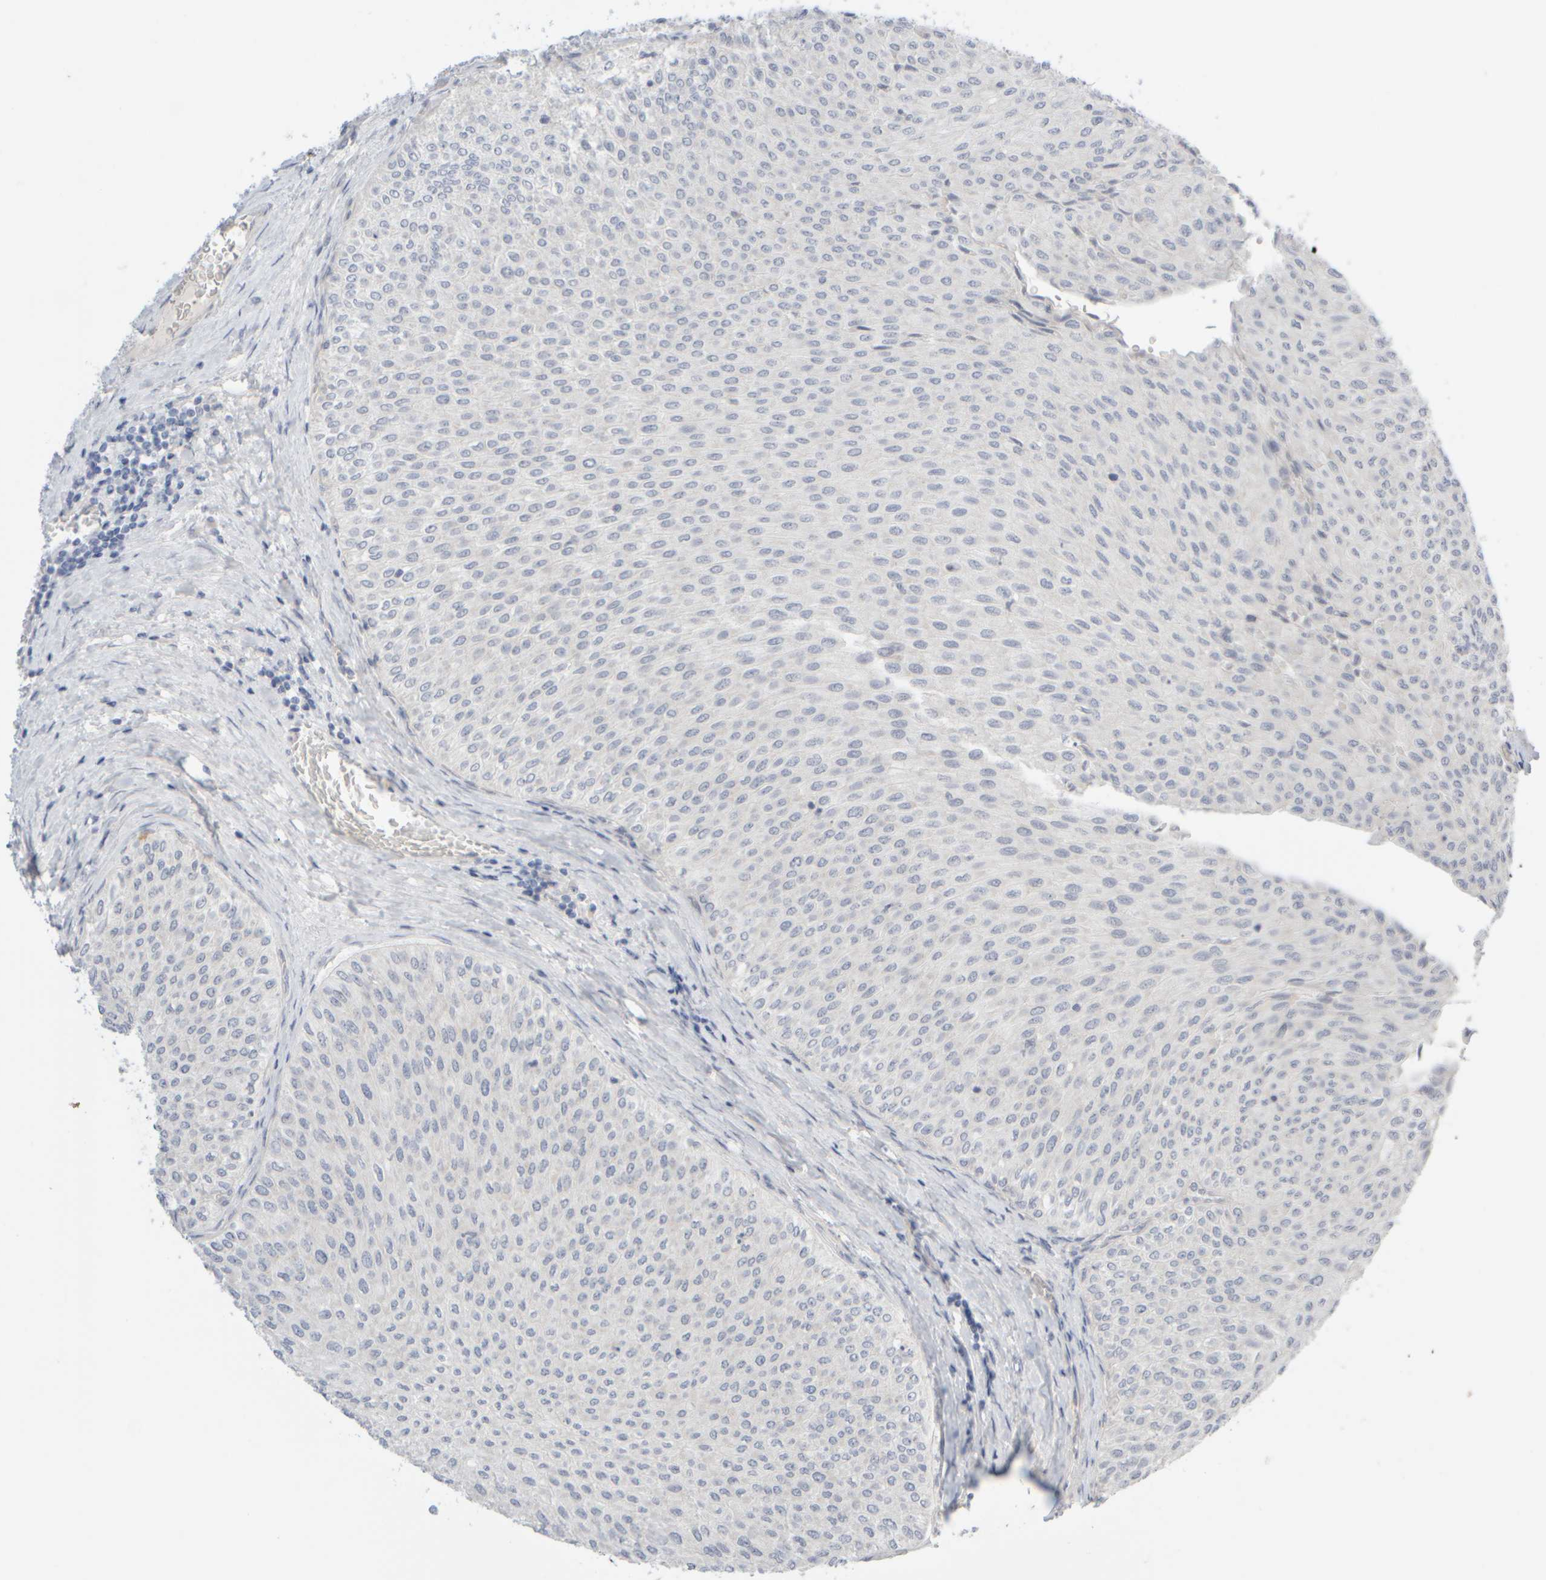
{"staining": {"intensity": "negative", "quantity": "none", "location": "none"}, "tissue": "urothelial cancer", "cell_type": "Tumor cells", "image_type": "cancer", "snomed": [{"axis": "morphology", "description": "Urothelial carcinoma, Low grade"}, {"axis": "topography", "description": "Urinary bladder"}], "caption": "DAB immunohistochemical staining of human low-grade urothelial carcinoma demonstrates no significant expression in tumor cells.", "gene": "GOPC", "patient": {"sex": "male", "age": 78}}